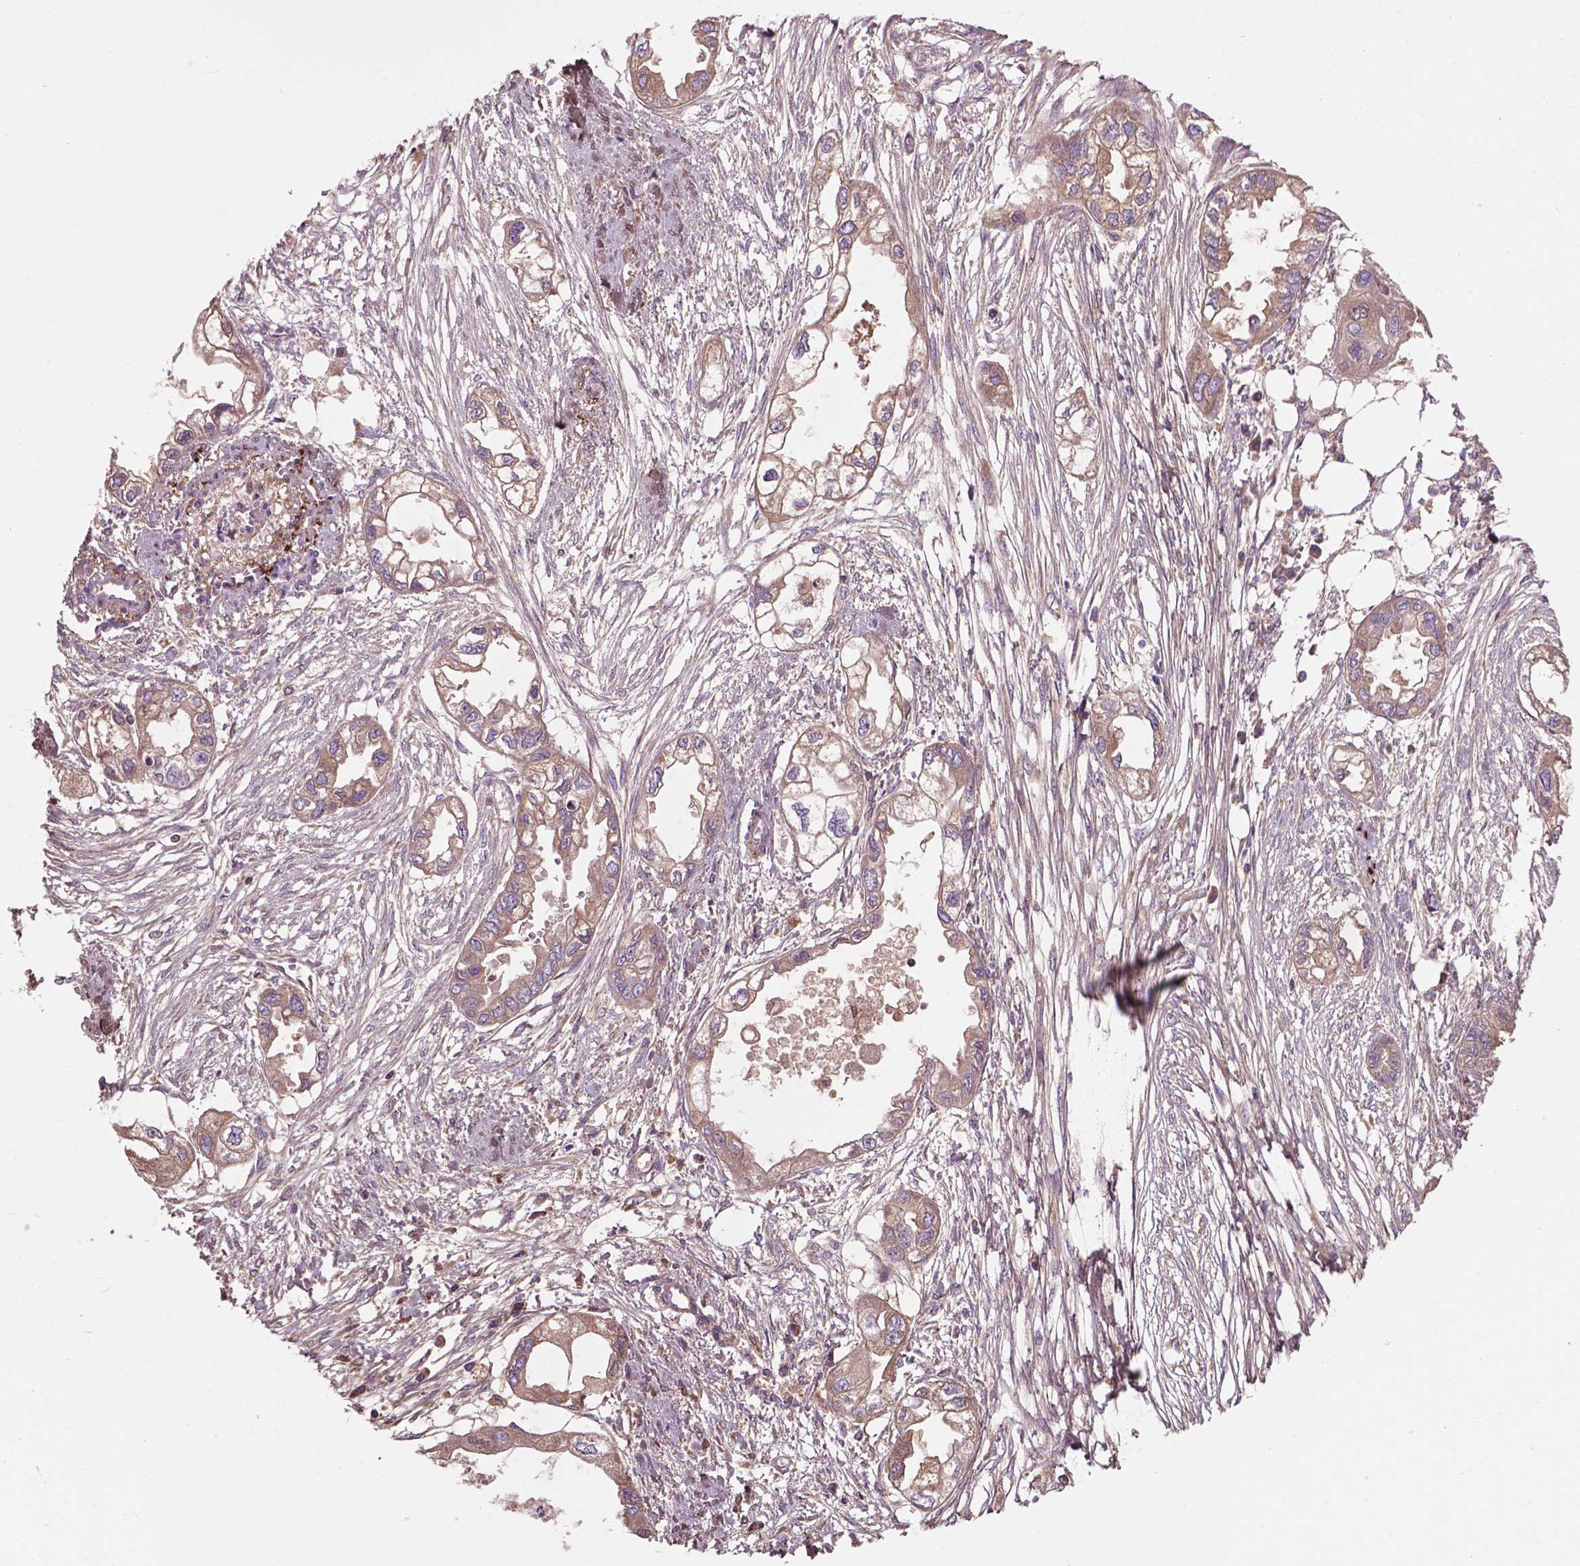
{"staining": {"intensity": "weak", "quantity": ">75%", "location": "cytoplasmic/membranous"}, "tissue": "endometrial cancer", "cell_type": "Tumor cells", "image_type": "cancer", "snomed": [{"axis": "morphology", "description": "Adenocarcinoma, NOS"}, {"axis": "morphology", "description": "Adenocarcinoma, metastatic, NOS"}, {"axis": "topography", "description": "Adipose tissue"}, {"axis": "topography", "description": "Endometrium"}], "caption": "This is a micrograph of IHC staining of endometrial cancer (adenocarcinoma), which shows weak expression in the cytoplasmic/membranous of tumor cells.", "gene": "GJA9", "patient": {"sex": "female", "age": 67}}